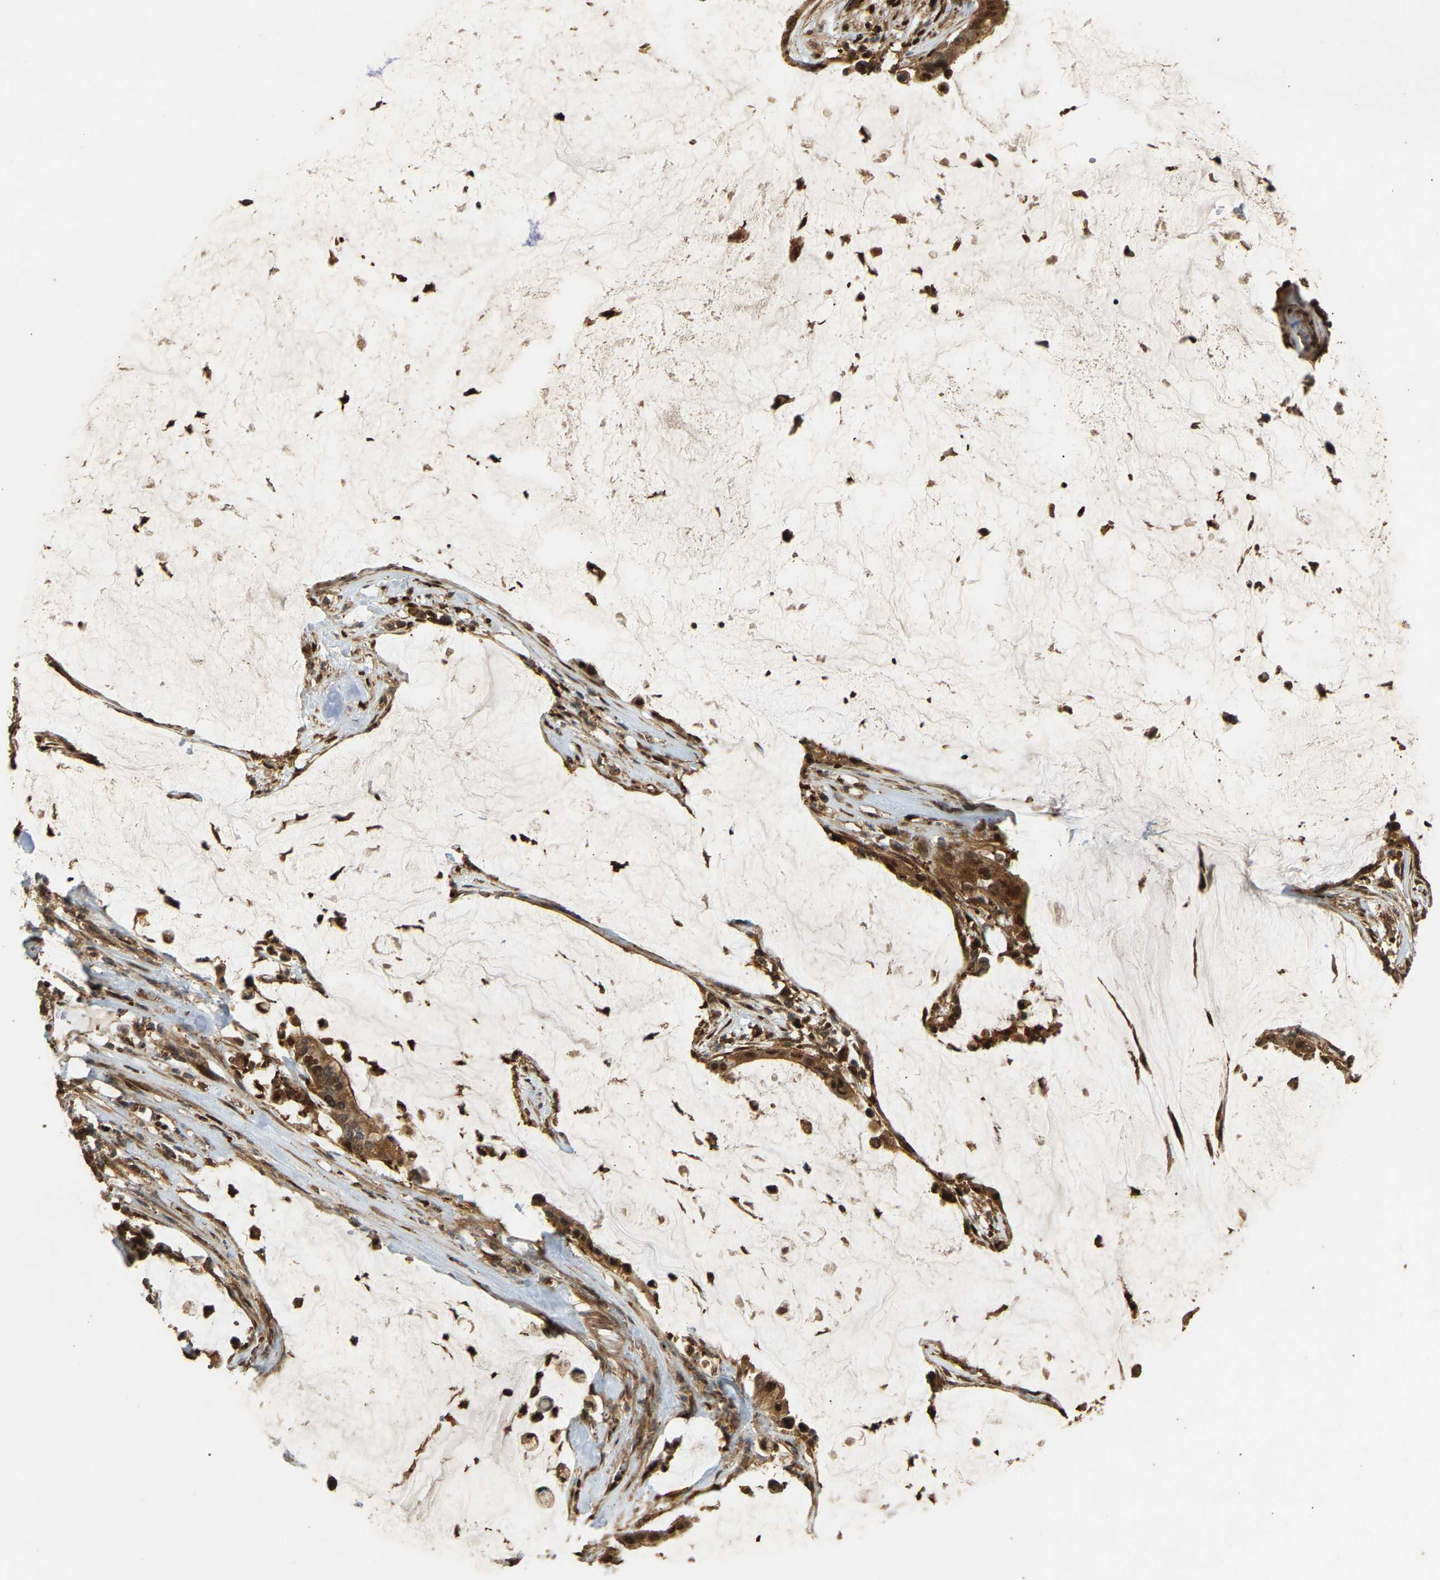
{"staining": {"intensity": "strong", "quantity": ">75%", "location": "cytoplasmic/membranous,nuclear"}, "tissue": "pancreatic cancer", "cell_type": "Tumor cells", "image_type": "cancer", "snomed": [{"axis": "morphology", "description": "Adenocarcinoma, NOS"}, {"axis": "topography", "description": "Pancreas"}], "caption": "DAB (3,3'-diaminobenzidine) immunohistochemical staining of pancreatic cancer displays strong cytoplasmic/membranous and nuclear protein expression in about >75% of tumor cells.", "gene": "GOPC", "patient": {"sex": "male", "age": 41}}